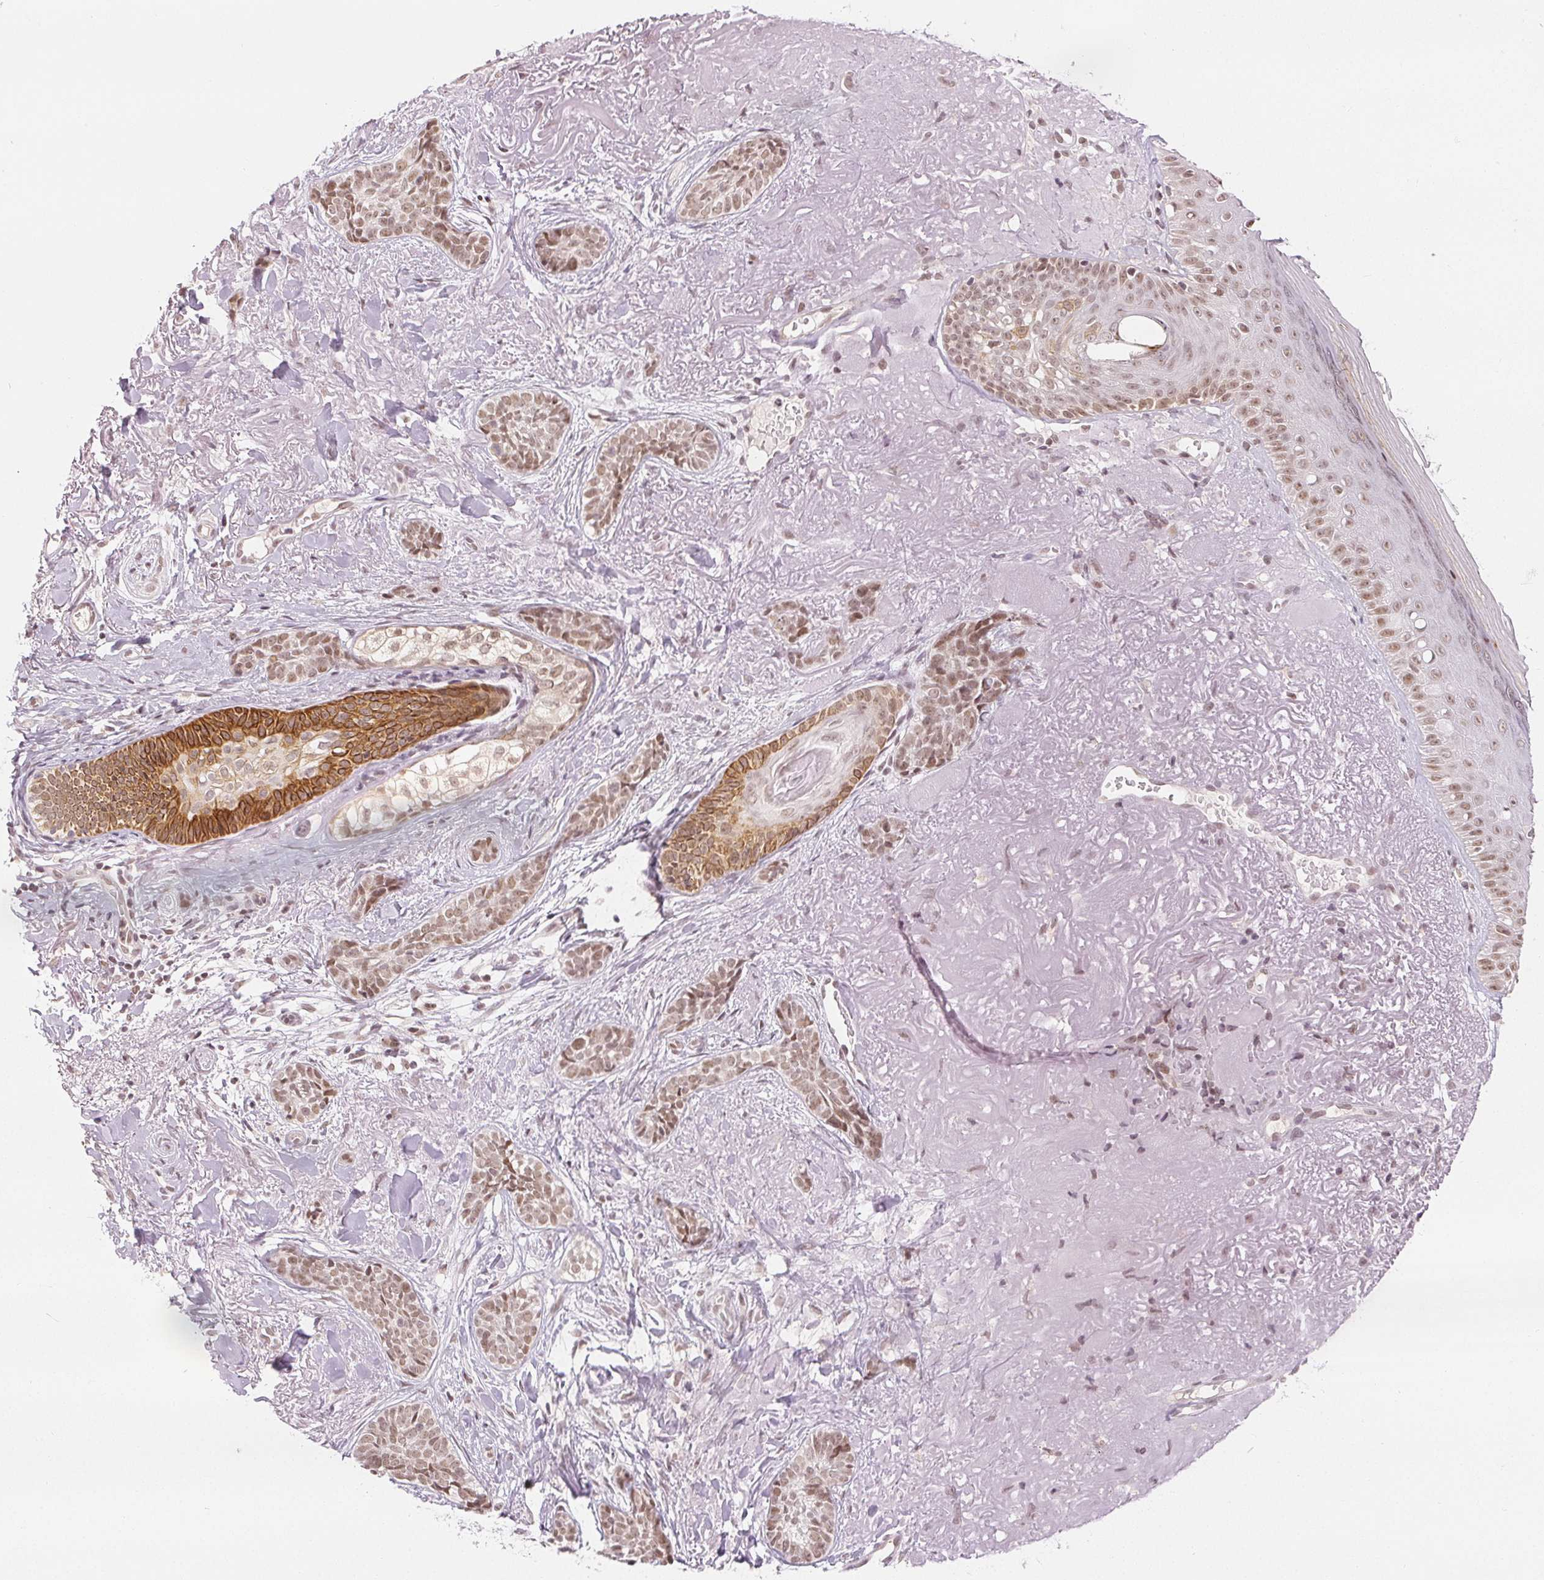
{"staining": {"intensity": "moderate", "quantity": ">75%", "location": "nuclear"}, "tissue": "skin cancer", "cell_type": "Tumor cells", "image_type": "cancer", "snomed": [{"axis": "morphology", "description": "Basal cell carcinoma"}, {"axis": "morphology", "description": "BCC, high aggressive"}, {"axis": "topography", "description": "Skin"}], "caption": "Human skin cancer stained with a brown dye shows moderate nuclear positive expression in about >75% of tumor cells.", "gene": "DEK", "patient": {"sex": "female", "age": 79}}